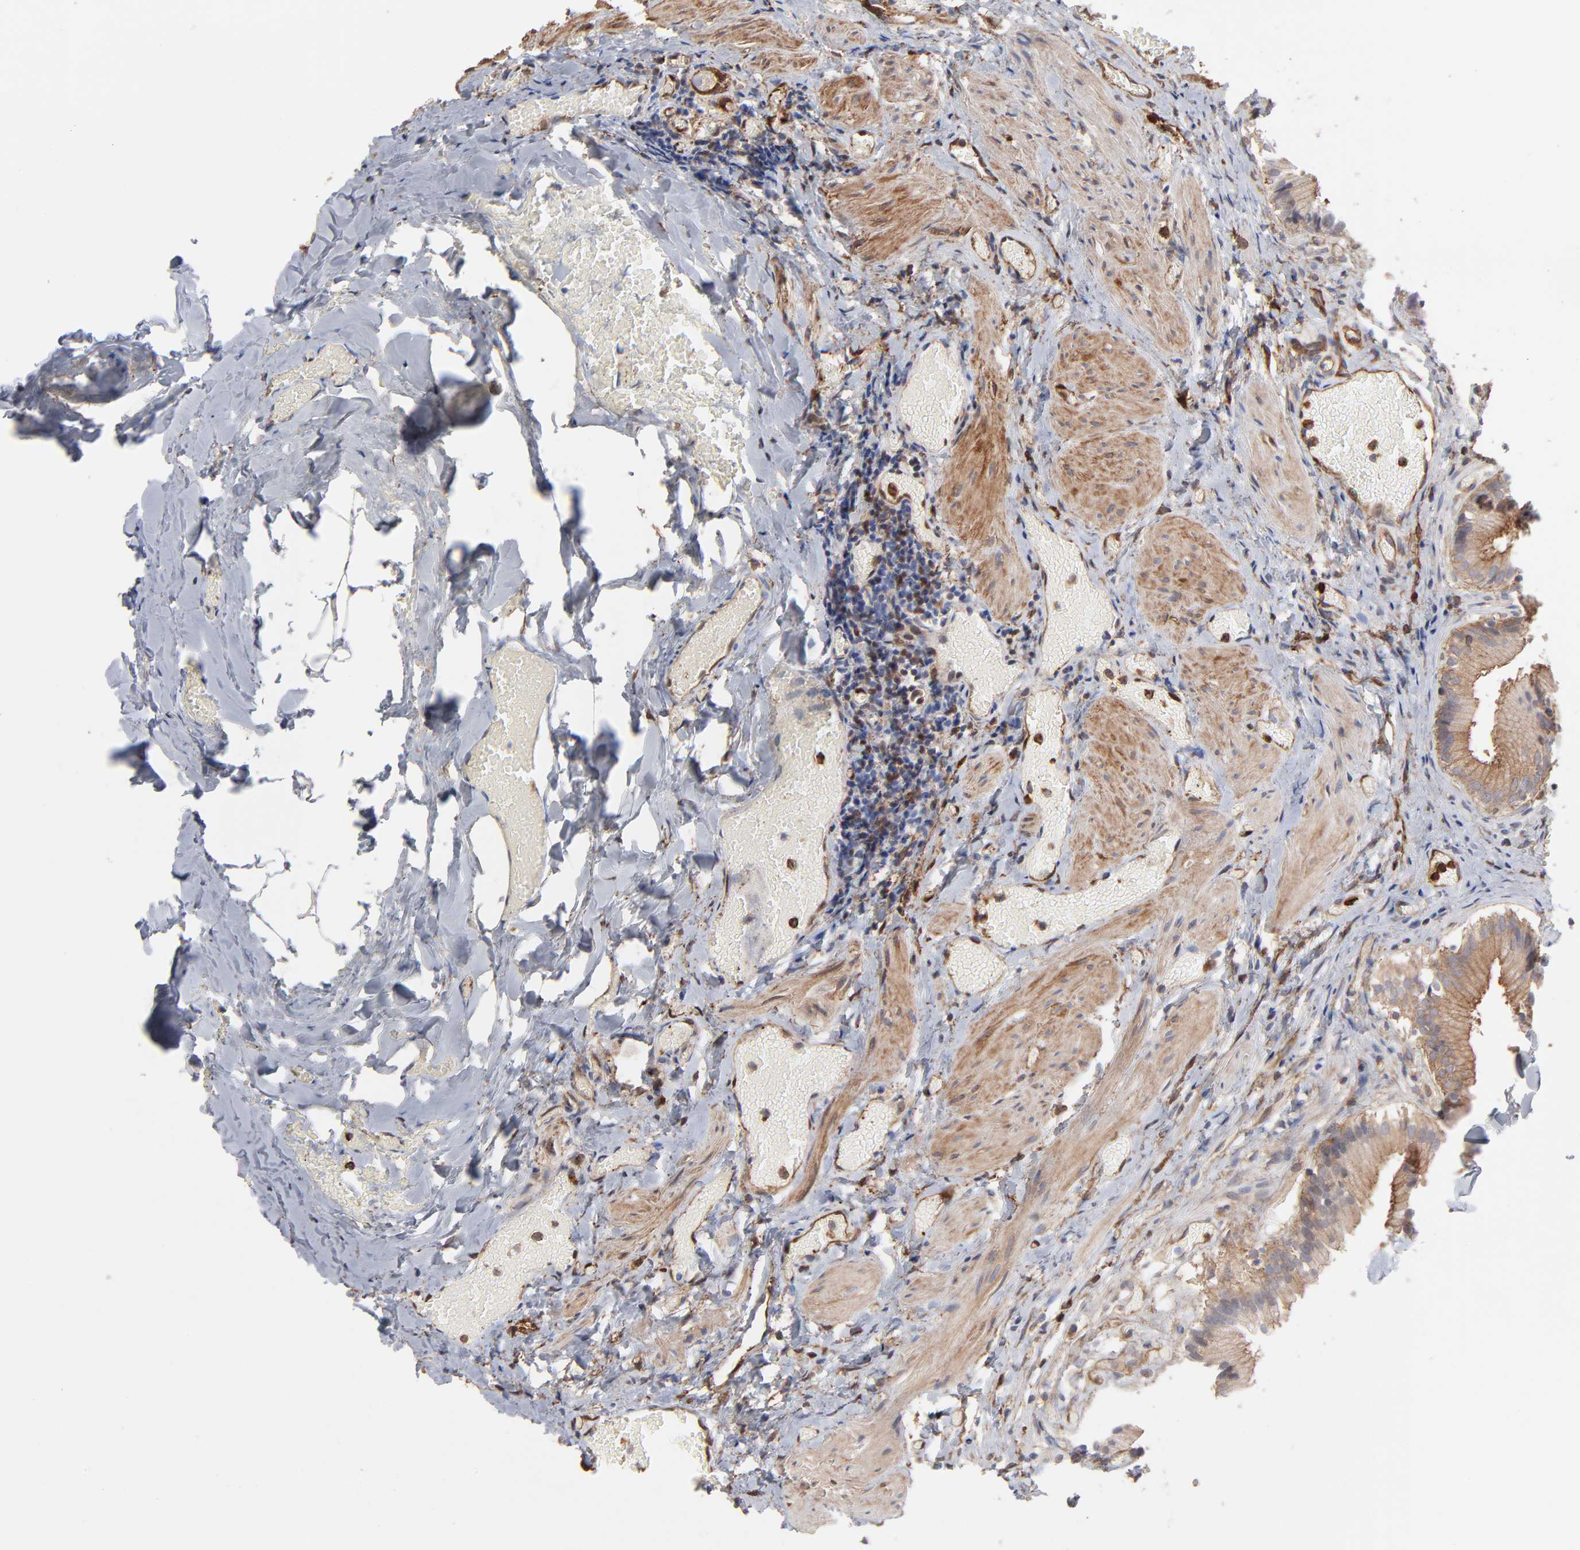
{"staining": {"intensity": "moderate", "quantity": ">75%", "location": "cytoplasmic/membranous"}, "tissue": "gallbladder", "cell_type": "Glandular cells", "image_type": "normal", "snomed": [{"axis": "morphology", "description": "Normal tissue, NOS"}, {"axis": "topography", "description": "Gallbladder"}], "caption": "Gallbladder stained with a brown dye demonstrates moderate cytoplasmic/membranous positive positivity in about >75% of glandular cells.", "gene": "PXN", "patient": {"sex": "male", "age": 65}}